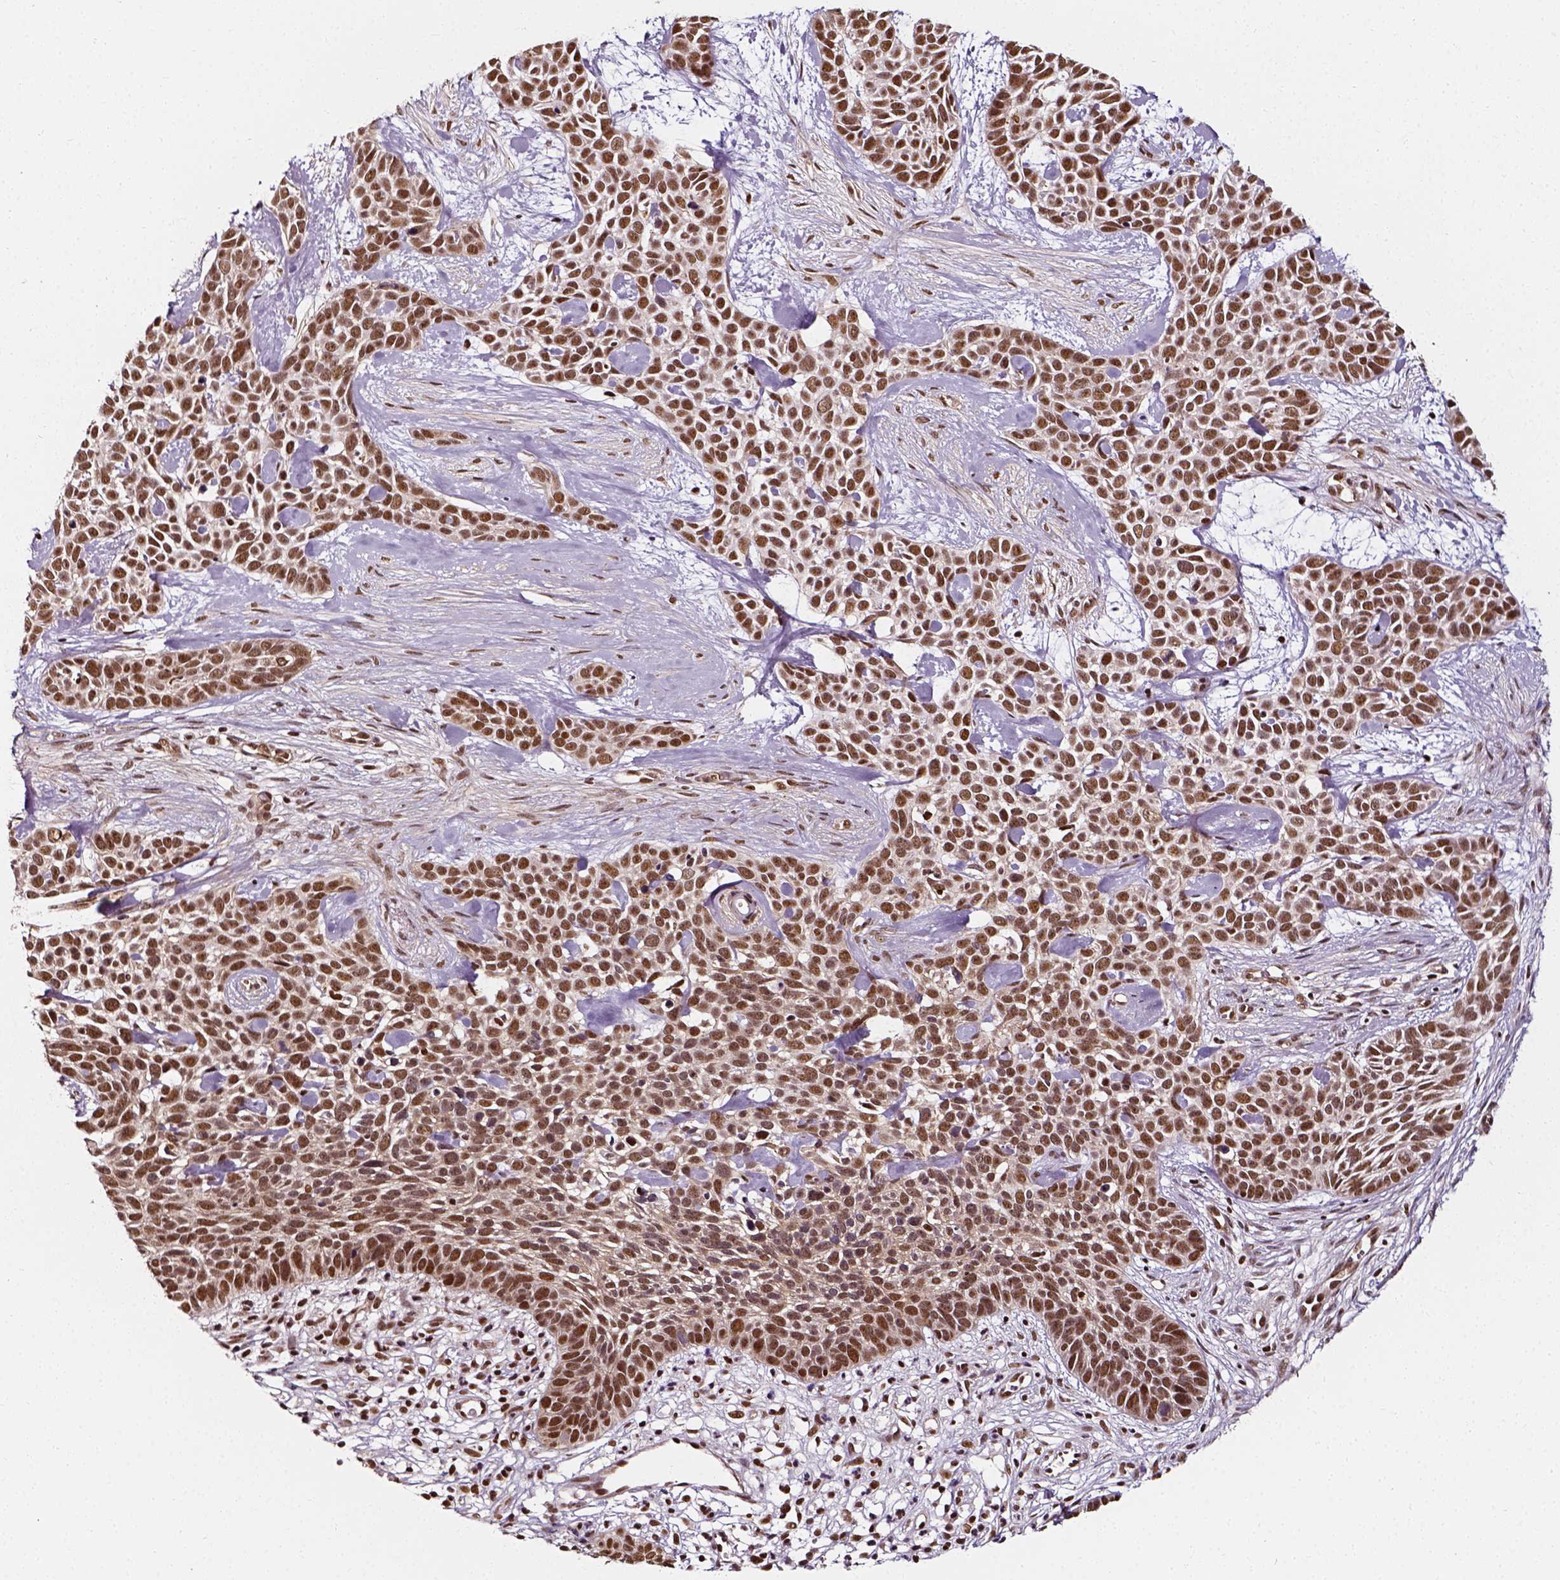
{"staining": {"intensity": "moderate", "quantity": ">75%", "location": "nuclear"}, "tissue": "skin cancer", "cell_type": "Tumor cells", "image_type": "cancer", "snomed": [{"axis": "morphology", "description": "Basal cell carcinoma"}, {"axis": "topography", "description": "Skin"}], "caption": "This photomicrograph demonstrates basal cell carcinoma (skin) stained with immunohistochemistry to label a protein in brown. The nuclear of tumor cells show moderate positivity for the protein. Nuclei are counter-stained blue.", "gene": "NACC1", "patient": {"sex": "male", "age": 69}}